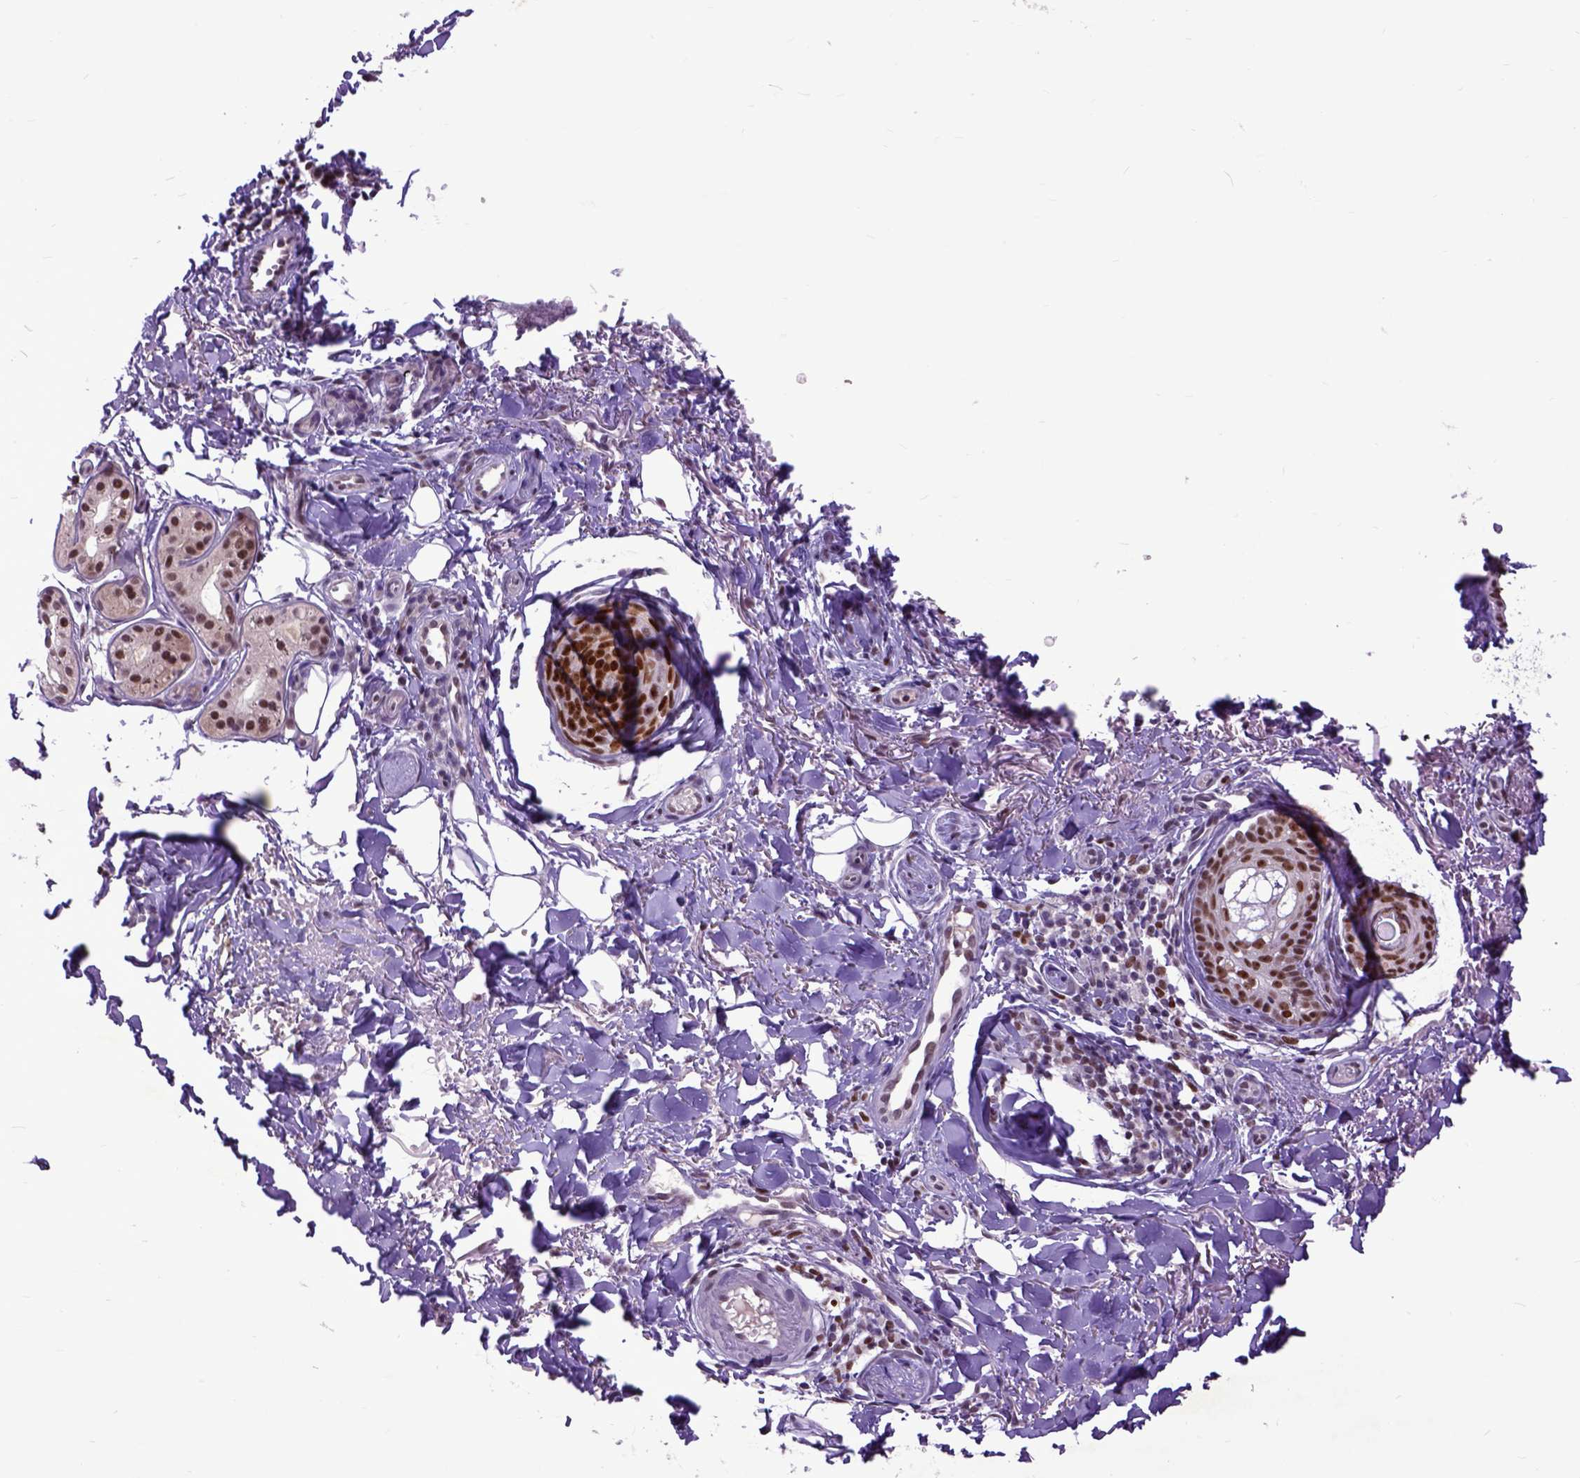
{"staining": {"intensity": "moderate", "quantity": ">75%", "location": "nuclear"}, "tissue": "skin cancer", "cell_type": "Tumor cells", "image_type": "cancer", "snomed": [{"axis": "morphology", "description": "Basal cell carcinoma"}, {"axis": "topography", "description": "Skin"}], "caption": "A brown stain highlights moderate nuclear positivity of a protein in human skin basal cell carcinoma tumor cells. (brown staining indicates protein expression, while blue staining denotes nuclei).", "gene": "RCC2", "patient": {"sex": "male", "age": 65}}